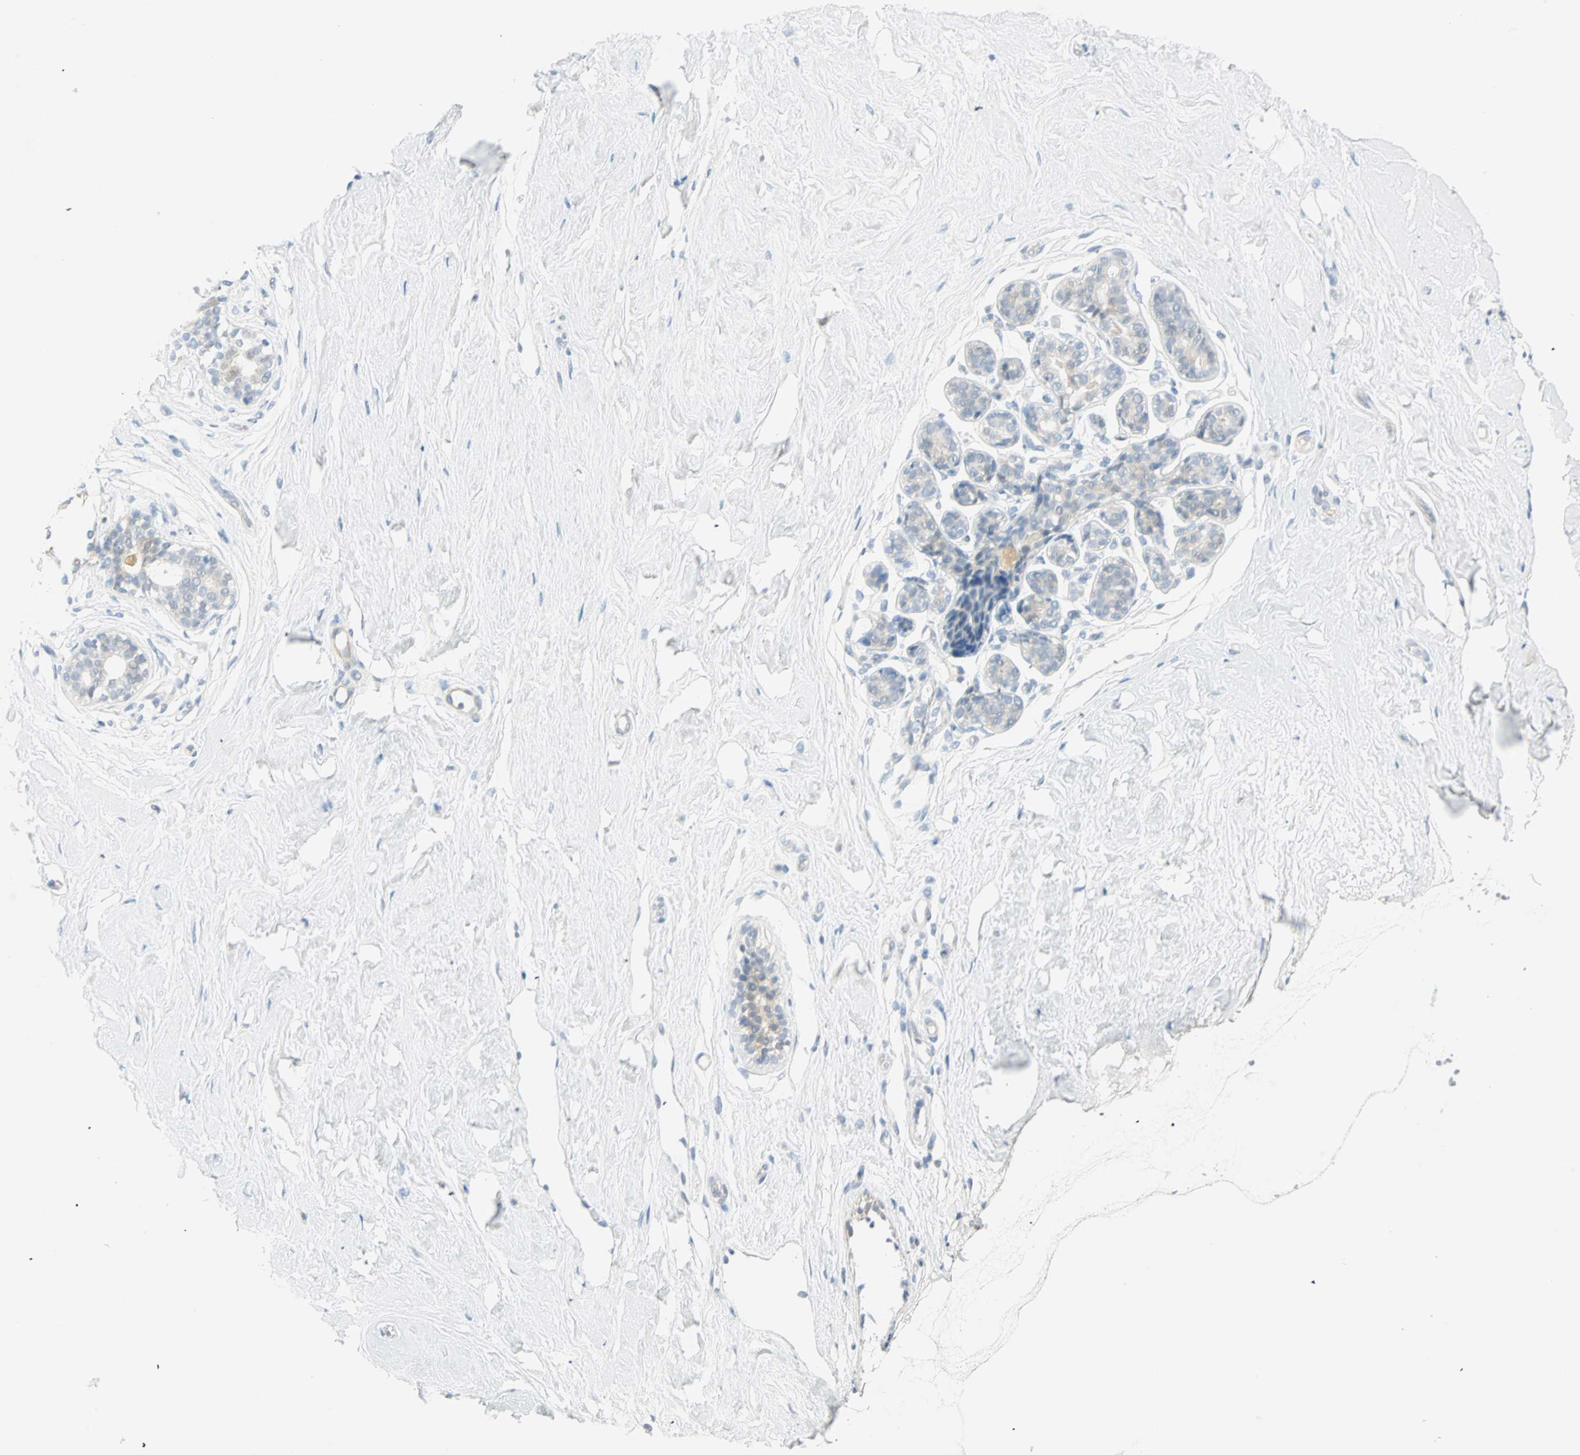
{"staining": {"intensity": "negative", "quantity": "none", "location": "none"}, "tissue": "breast", "cell_type": "Adipocytes", "image_type": "normal", "snomed": [{"axis": "morphology", "description": "Normal tissue, NOS"}, {"axis": "topography", "description": "Breast"}], "caption": "IHC histopathology image of unremarkable human breast stained for a protein (brown), which reveals no staining in adipocytes. (DAB immunohistochemistry (IHC) with hematoxylin counter stain).", "gene": "MLLT10", "patient": {"sex": "female", "age": 23}}